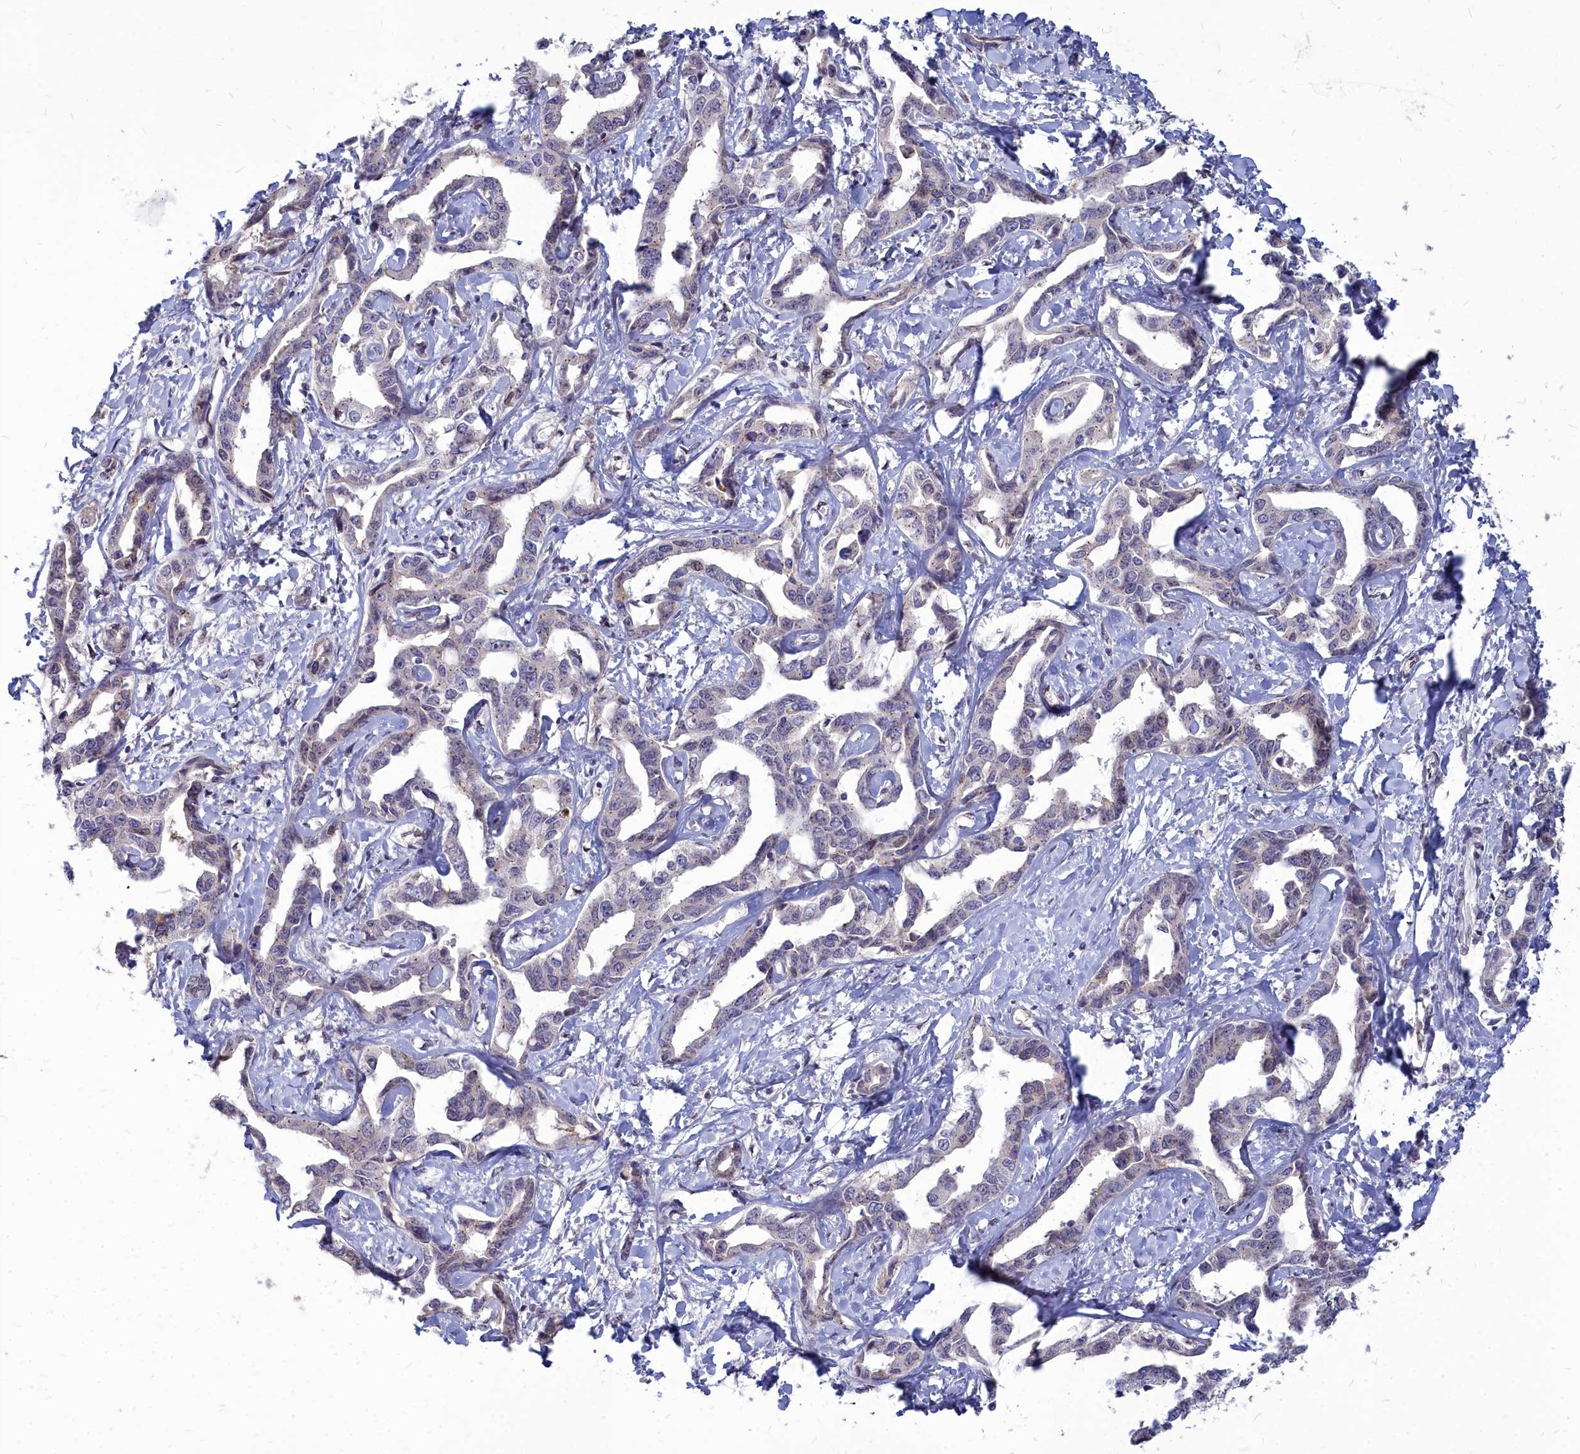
{"staining": {"intensity": "weak", "quantity": "<25%", "location": "cytoplasmic/membranous,nuclear"}, "tissue": "liver cancer", "cell_type": "Tumor cells", "image_type": "cancer", "snomed": [{"axis": "morphology", "description": "Cholangiocarcinoma"}, {"axis": "topography", "description": "Liver"}], "caption": "Cholangiocarcinoma (liver) was stained to show a protein in brown. There is no significant staining in tumor cells.", "gene": "NOXA1", "patient": {"sex": "male", "age": 59}}